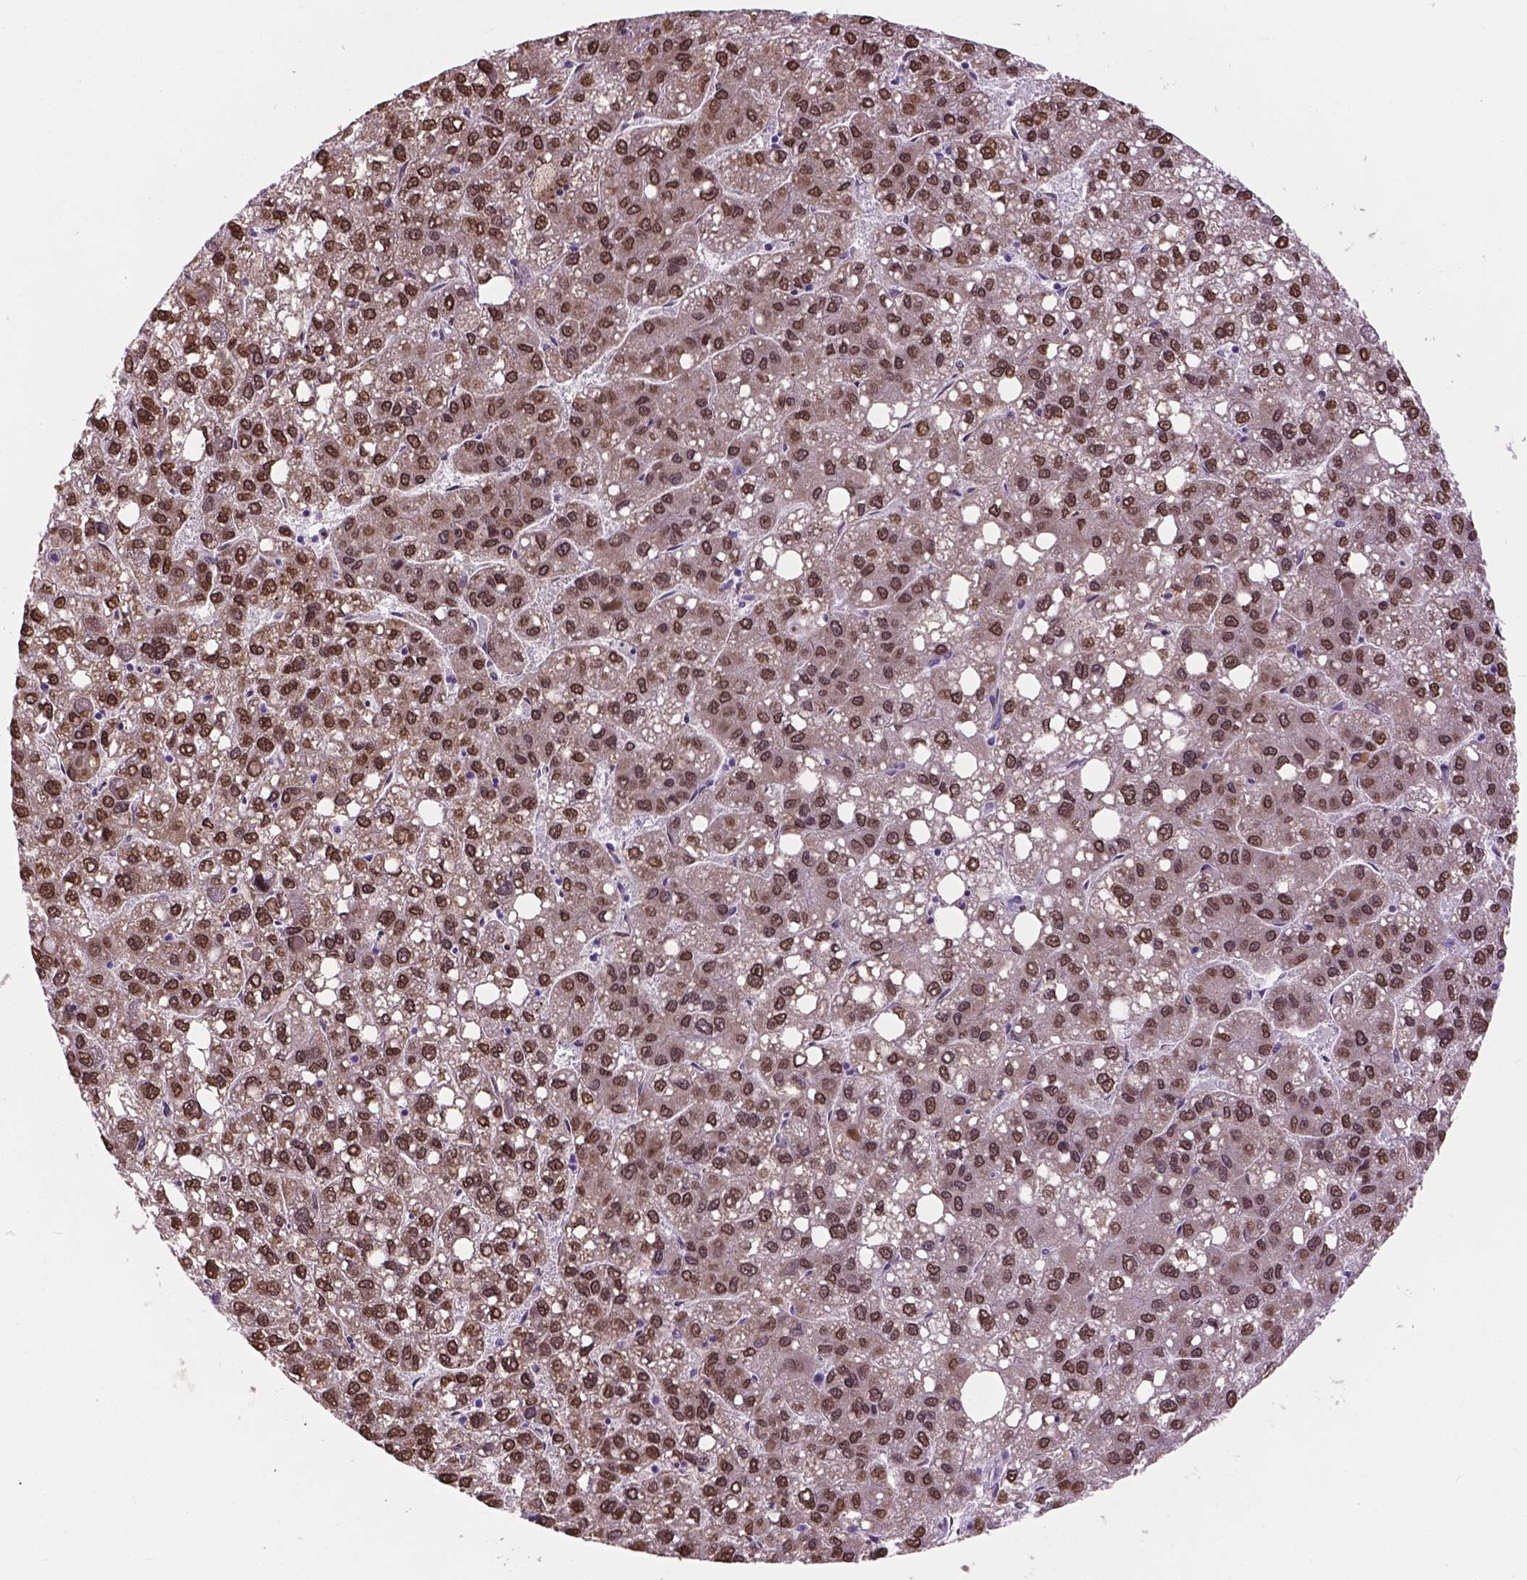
{"staining": {"intensity": "moderate", "quantity": ">75%", "location": "nuclear"}, "tissue": "liver cancer", "cell_type": "Tumor cells", "image_type": "cancer", "snomed": [{"axis": "morphology", "description": "Carcinoma, Hepatocellular, NOS"}, {"axis": "topography", "description": "Liver"}], "caption": "Approximately >75% of tumor cells in human hepatocellular carcinoma (liver) demonstrate moderate nuclear protein staining as visualized by brown immunohistochemical staining.", "gene": "IRF6", "patient": {"sex": "female", "age": 82}}